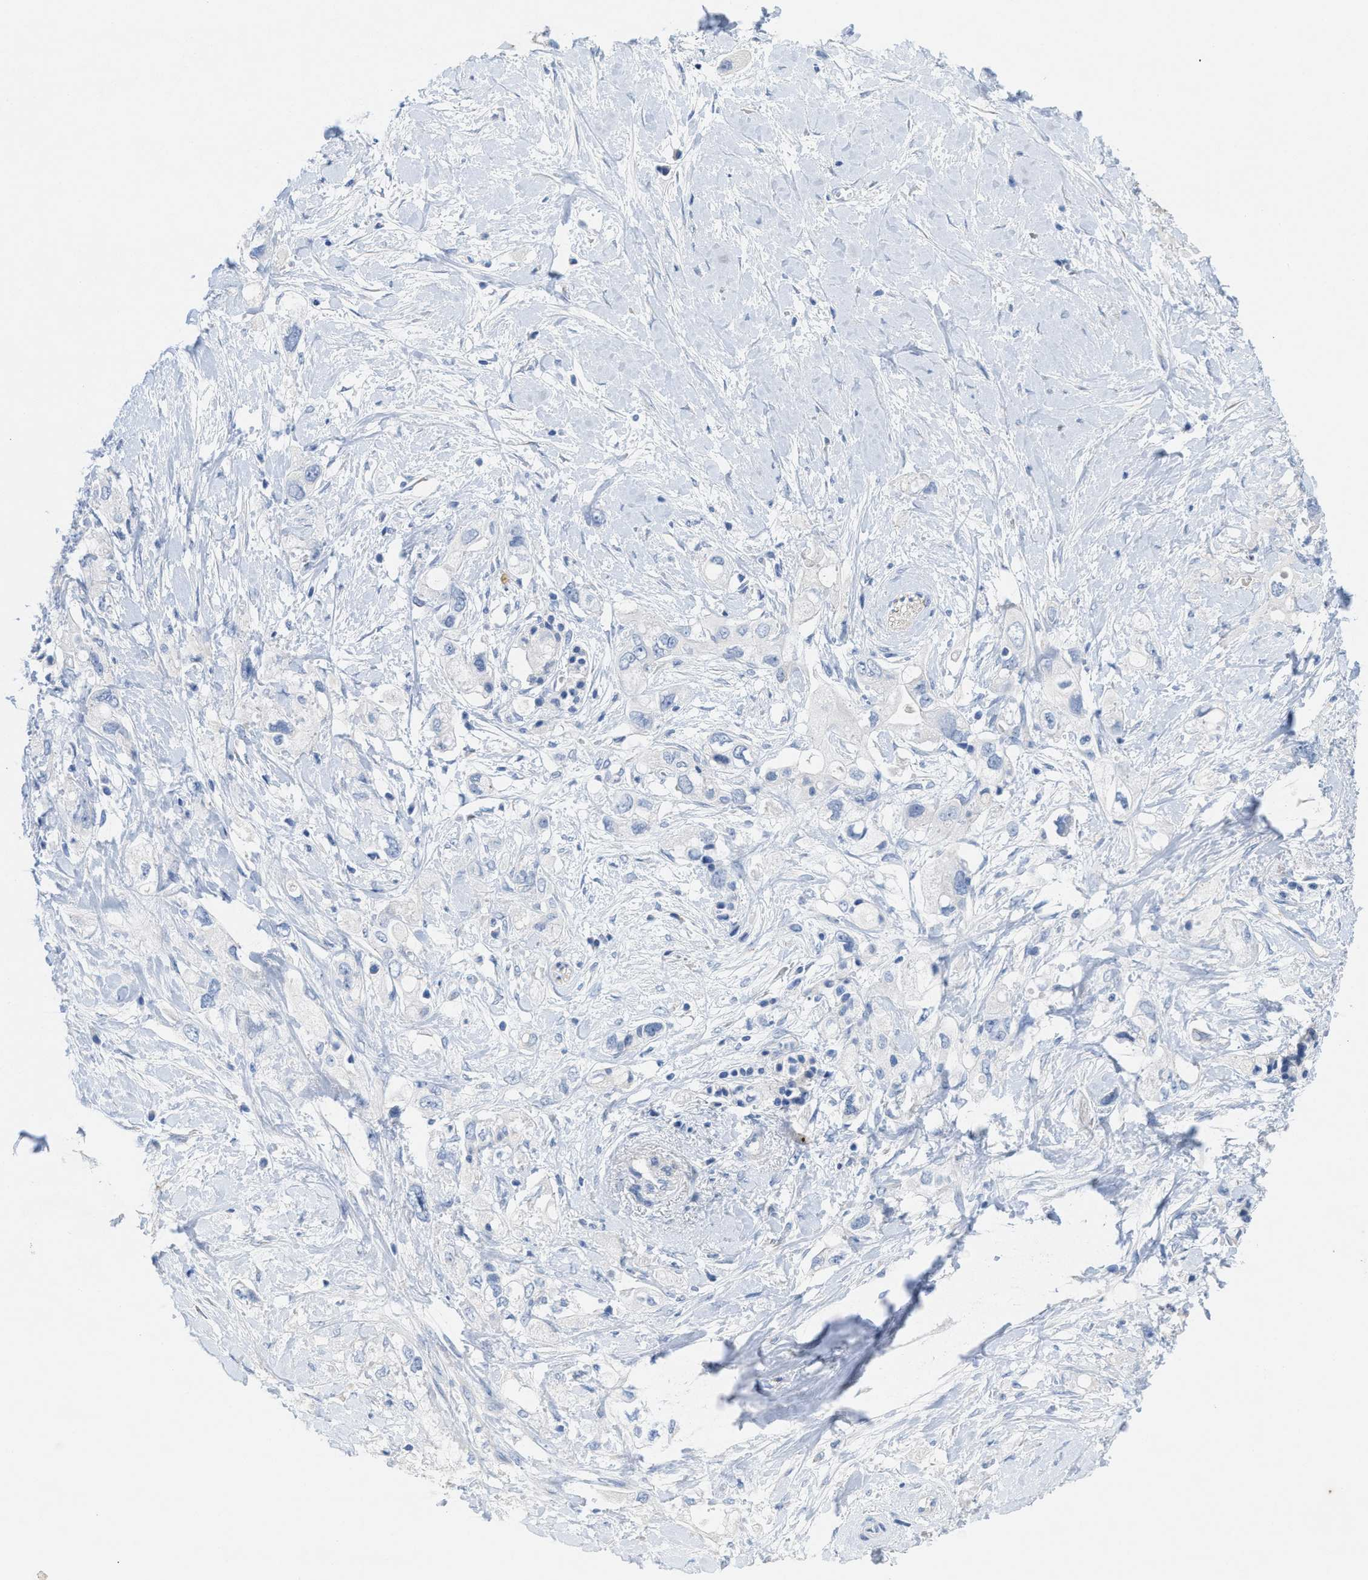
{"staining": {"intensity": "negative", "quantity": "none", "location": "none"}, "tissue": "pancreatic cancer", "cell_type": "Tumor cells", "image_type": "cancer", "snomed": [{"axis": "morphology", "description": "Adenocarcinoma, NOS"}, {"axis": "topography", "description": "Pancreas"}], "caption": "There is no significant positivity in tumor cells of pancreatic cancer (adenocarcinoma).", "gene": "CPA2", "patient": {"sex": "female", "age": 56}}